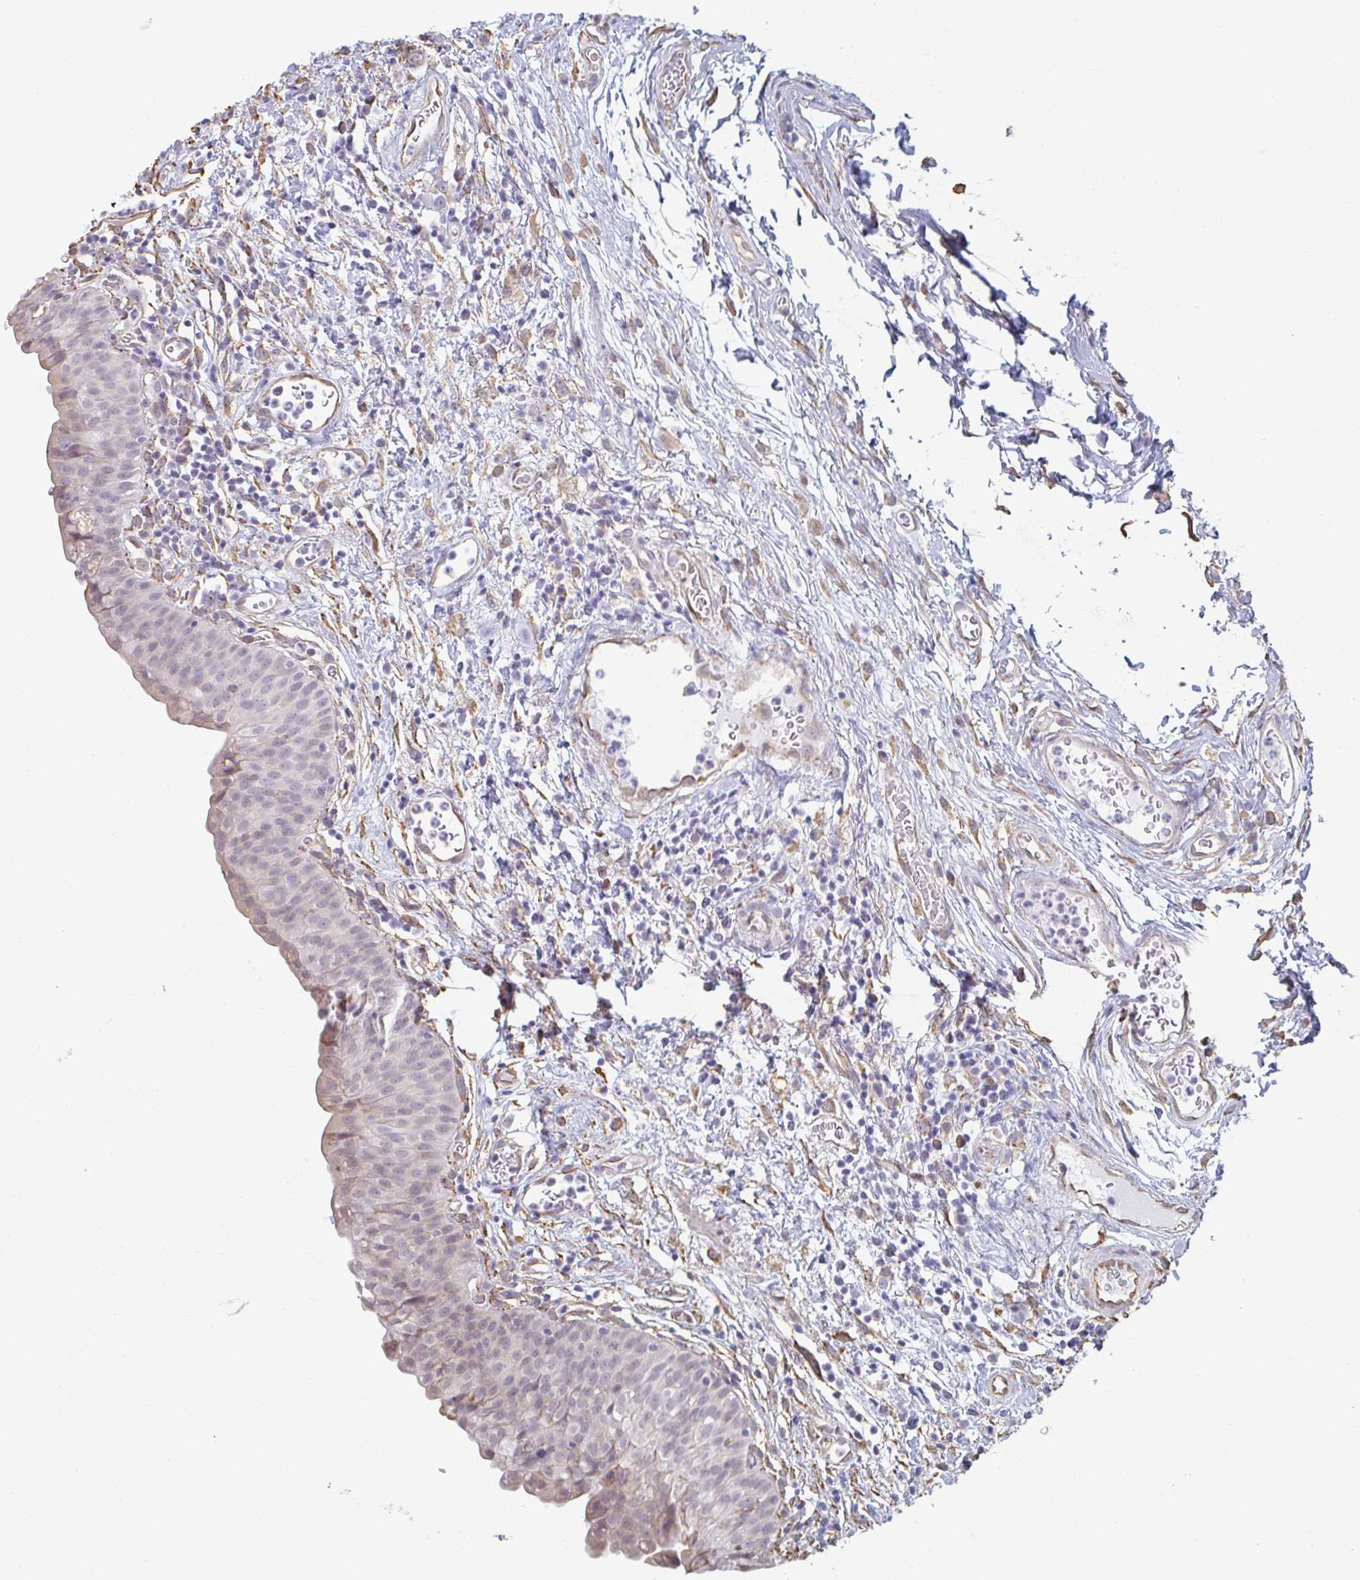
{"staining": {"intensity": "moderate", "quantity": "<25%", "location": "cytoplasmic/membranous"}, "tissue": "urinary bladder", "cell_type": "Urothelial cells", "image_type": "normal", "snomed": [{"axis": "morphology", "description": "Normal tissue, NOS"}, {"axis": "morphology", "description": "Inflammation, NOS"}, {"axis": "topography", "description": "Urinary bladder"}], "caption": "IHC photomicrograph of unremarkable human urinary bladder stained for a protein (brown), which displays low levels of moderate cytoplasmic/membranous staining in about <25% of urothelial cells.", "gene": "RAB5IF", "patient": {"sex": "male", "age": 57}}